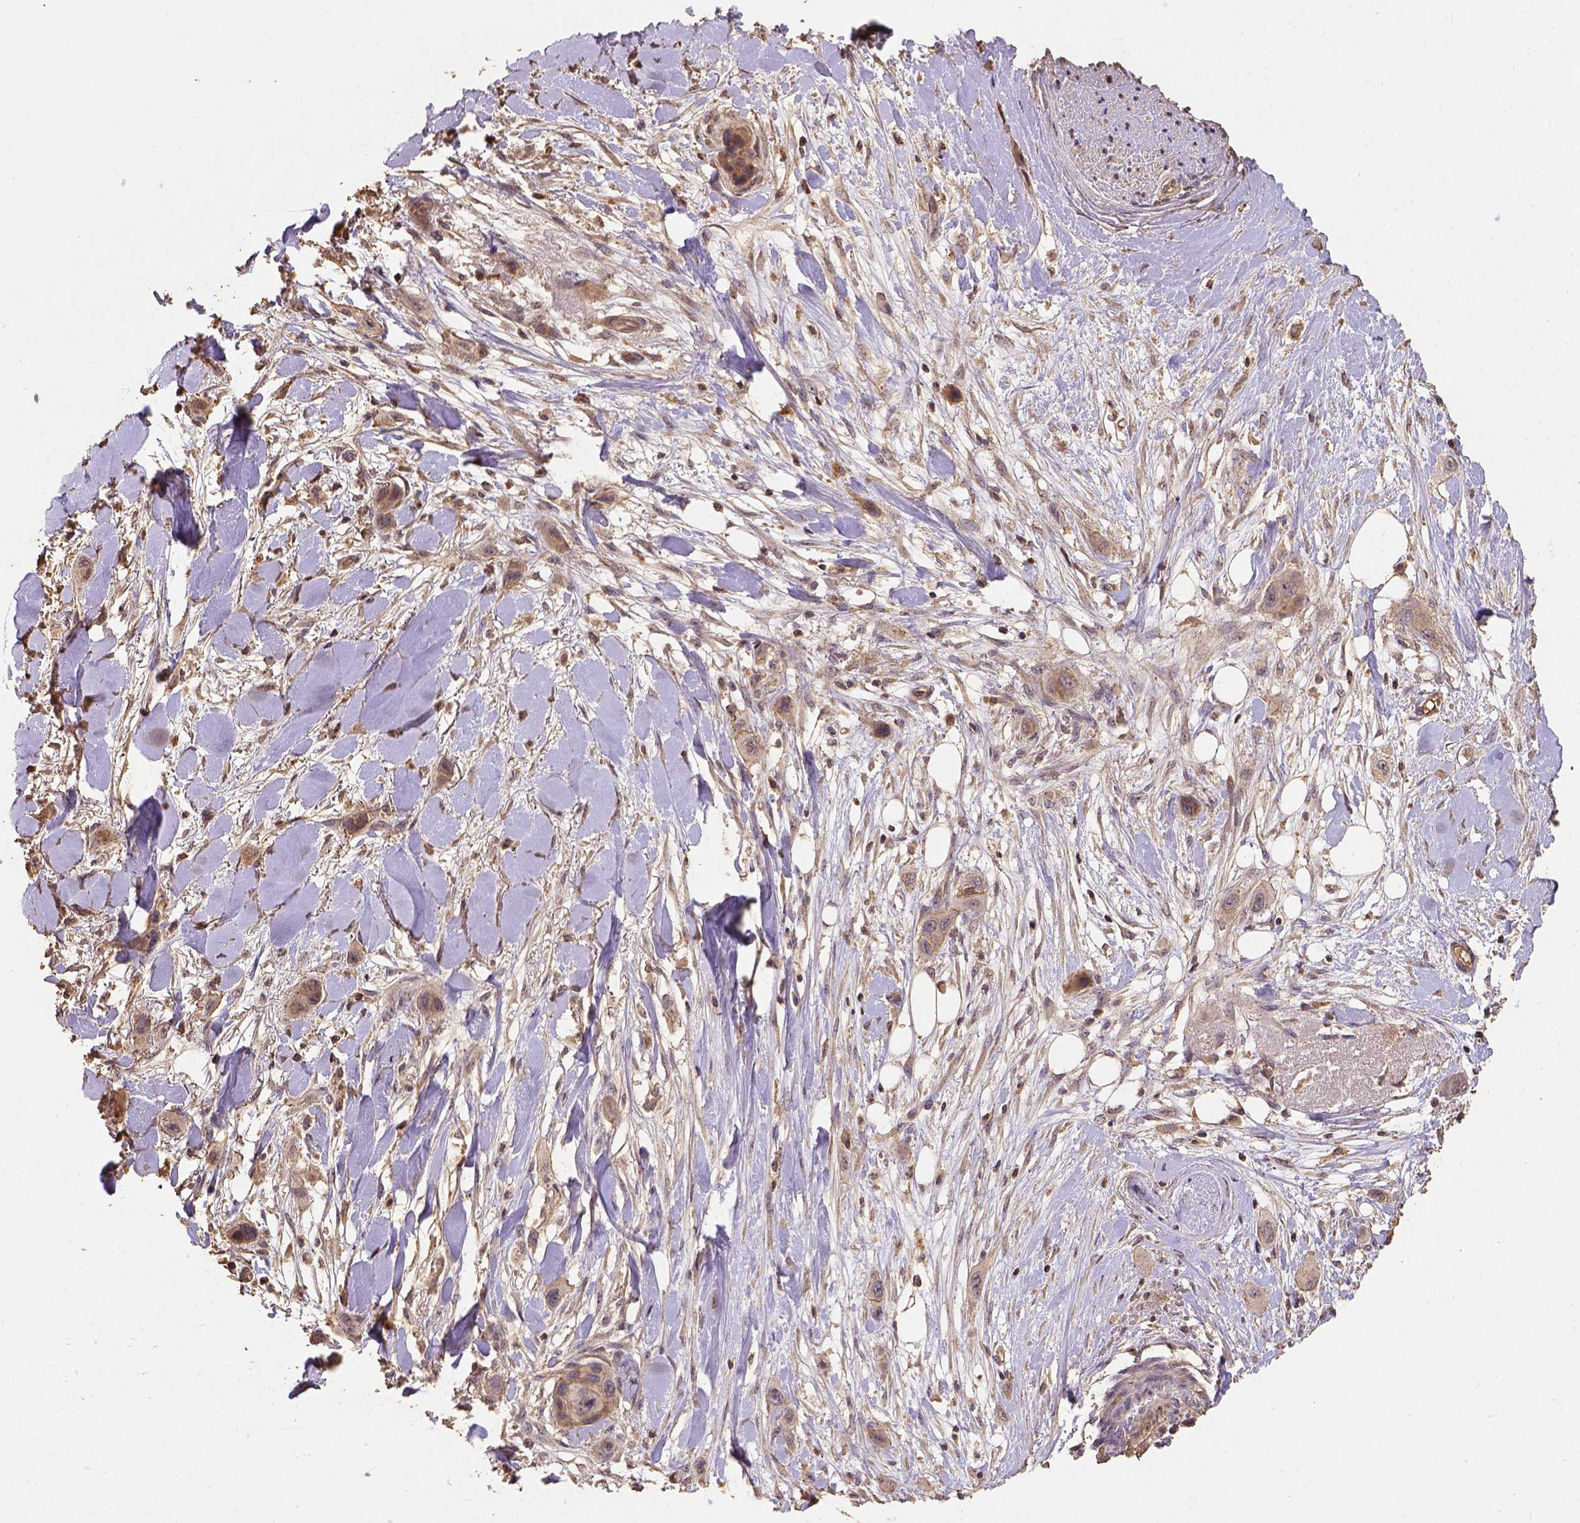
{"staining": {"intensity": "moderate", "quantity": "25%-75%", "location": "cytoplasmic/membranous"}, "tissue": "skin cancer", "cell_type": "Tumor cells", "image_type": "cancer", "snomed": [{"axis": "morphology", "description": "Squamous cell carcinoma, NOS"}, {"axis": "topography", "description": "Skin"}], "caption": "Immunohistochemistry (IHC) of skin cancer (squamous cell carcinoma) exhibits medium levels of moderate cytoplasmic/membranous expression in approximately 25%-75% of tumor cells.", "gene": "ATP1B3", "patient": {"sex": "male", "age": 79}}